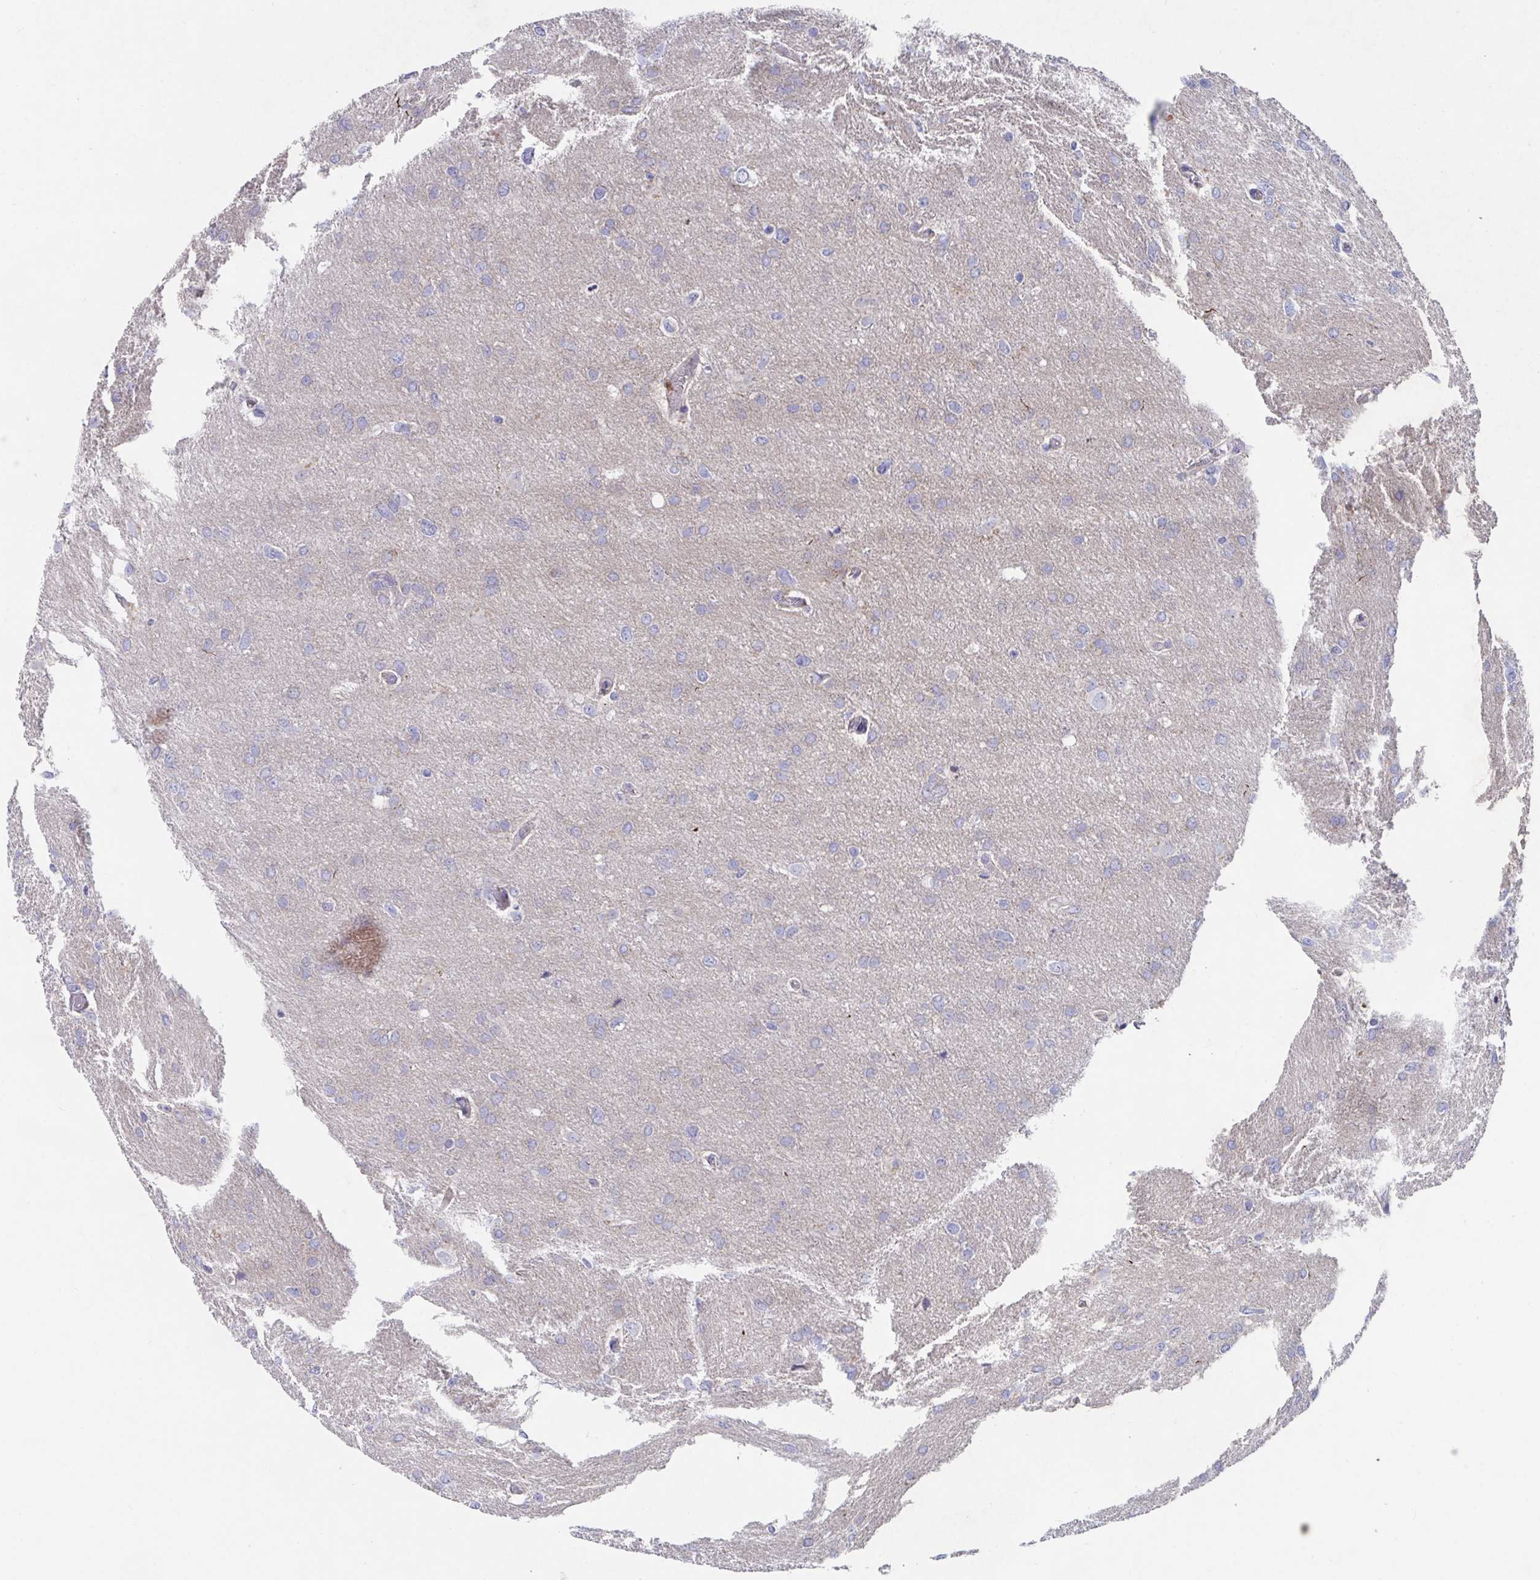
{"staining": {"intensity": "negative", "quantity": "none", "location": "none"}, "tissue": "glioma", "cell_type": "Tumor cells", "image_type": "cancer", "snomed": [{"axis": "morphology", "description": "Glioma, malignant, High grade"}, {"axis": "topography", "description": "Brain"}], "caption": "This micrograph is of glioma stained with IHC to label a protein in brown with the nuclei are counter-stained blue. There is no staining in tumor cells.", "gene": "ZNF561", "patient": {"sex": "male", "age": 53}}